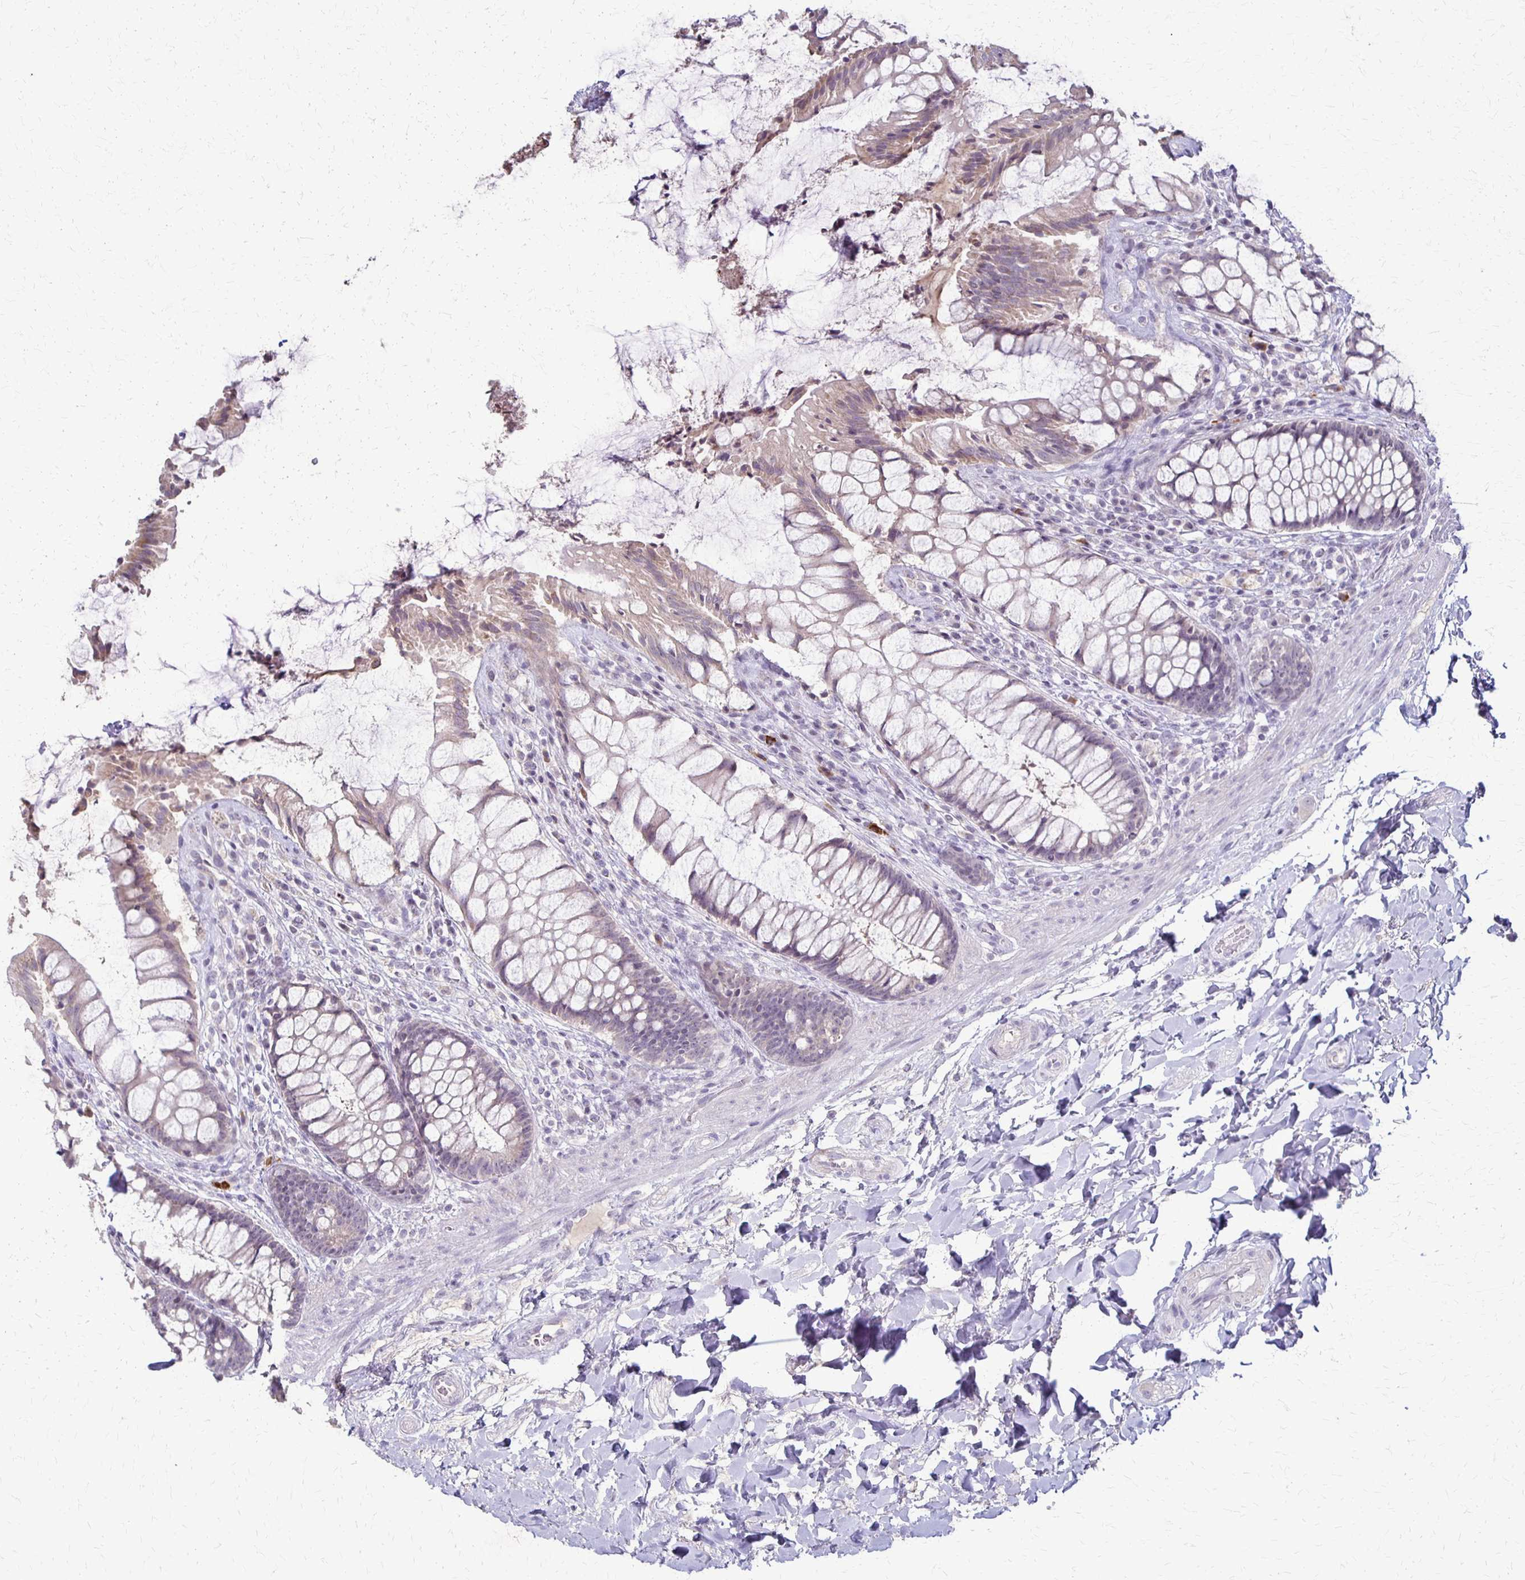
{"staining": {"intensity": "weak", "quantity": "25%-75%", "location": "cytoplasmic/membranous"}, "tissue": "rectum", "cell_type": "Glandular cells", "image_type": "normal", "snomed": [{"axis": "morphology", "description": "Normal tissue, NOS"}, {"axis": "topography", "description": "Rectum"}], "caption": "Immunohistochemical staining of benign rectum reveals 25%-75% levels of weak cytoplasmic/membranous protein staining in about 25%-75% of glandular cells. (brown staining indicates protein expression, while blue staining denotes nuclei).", "gene": "SLC35E2B", "patient": {"sex": "female", "age": 58}}